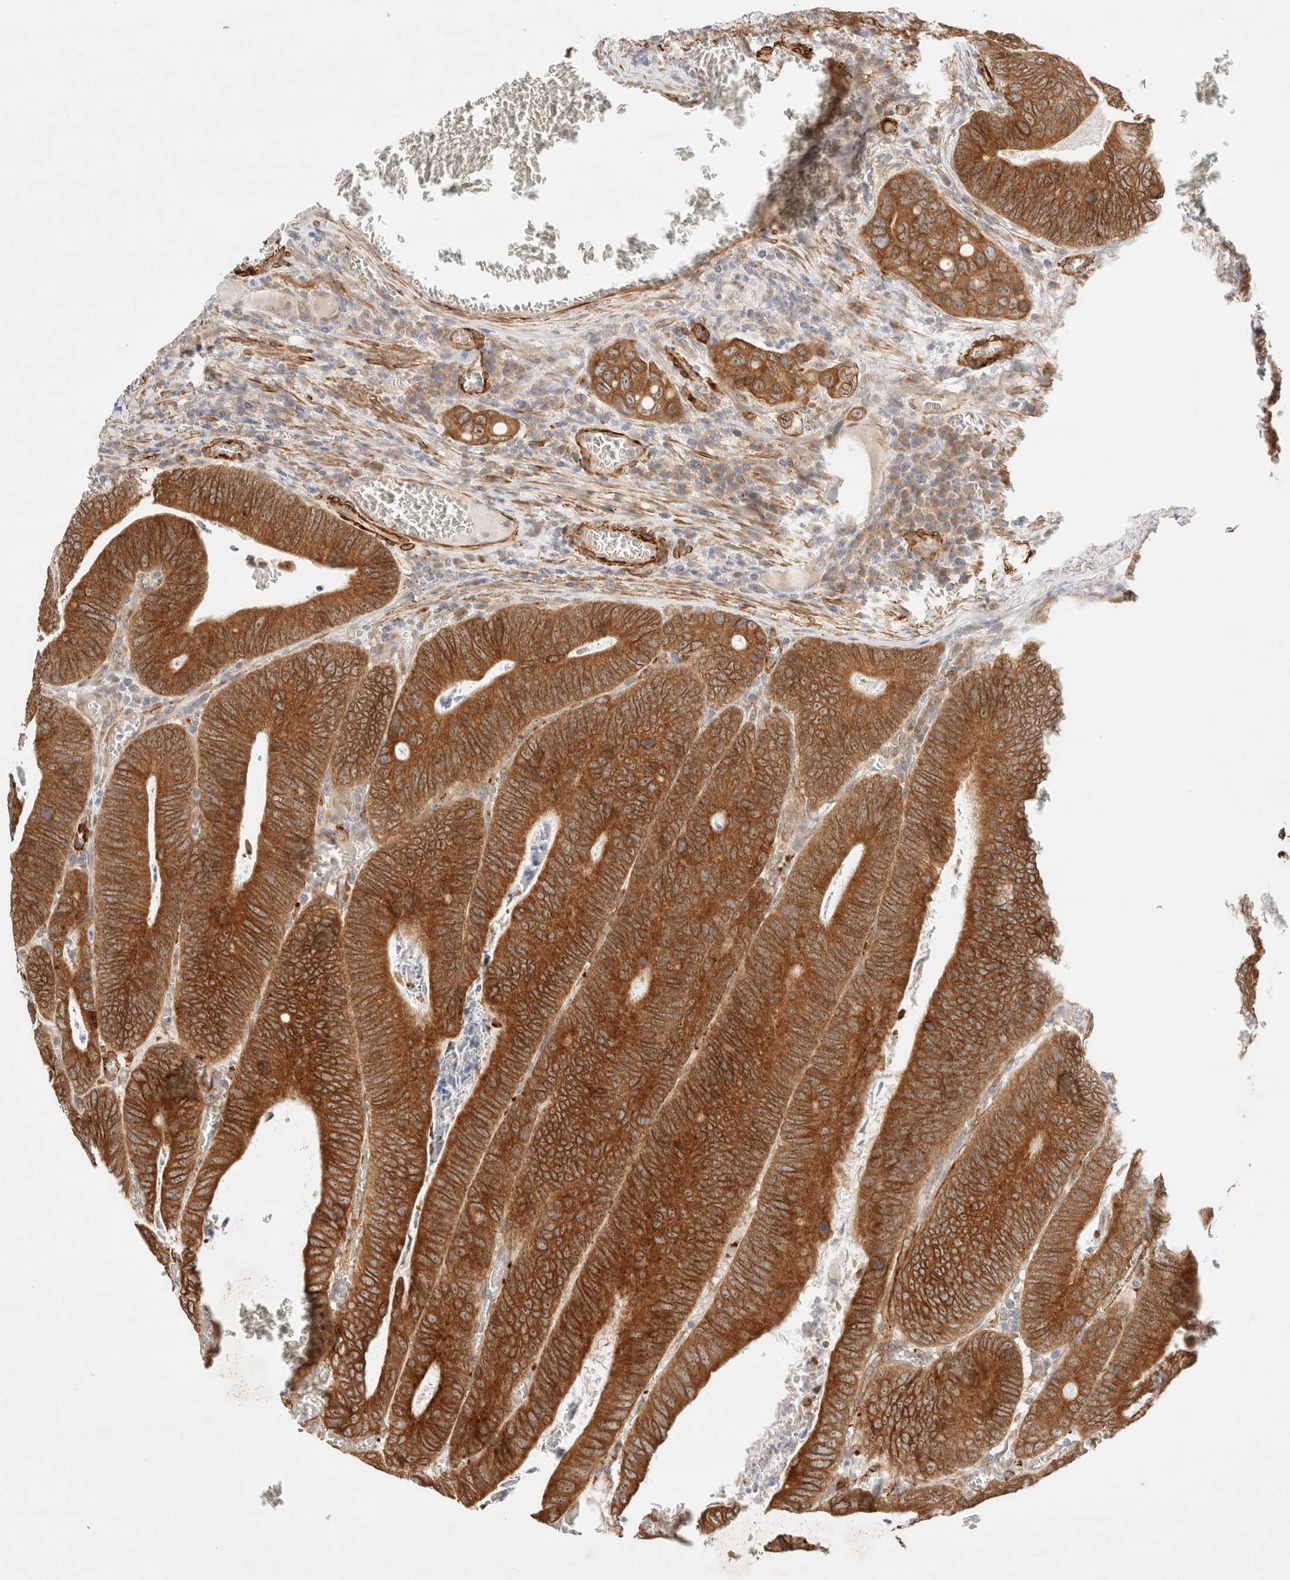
{"staining": {"intensity": "strong", "quantity": ">75%", "location": "cytoplasmic/membranous,nuclear"}, "tissue": "colorectal cancer", "cell_type": "Tumor cells", "image_type": "cancer", "snomed": [{"axis": "morphology", "description": "Inflammation, NOS"}, {"axis": "morphology", "description": "Adenocarcinoma, NOS"}, {"axis": "topography", "description": "Colon"}], "caption": "The photomicrograph reveals a brown stain indicating the presence of a protein in the cytoplasmic/membranous and nuclear of tumor cells in colorectal adenocarcinoma. The protein is shown in brown color, while the nuclei are stained blue.", "gene": "RRP15", "patient": {"sex": "male", "age": 72}}